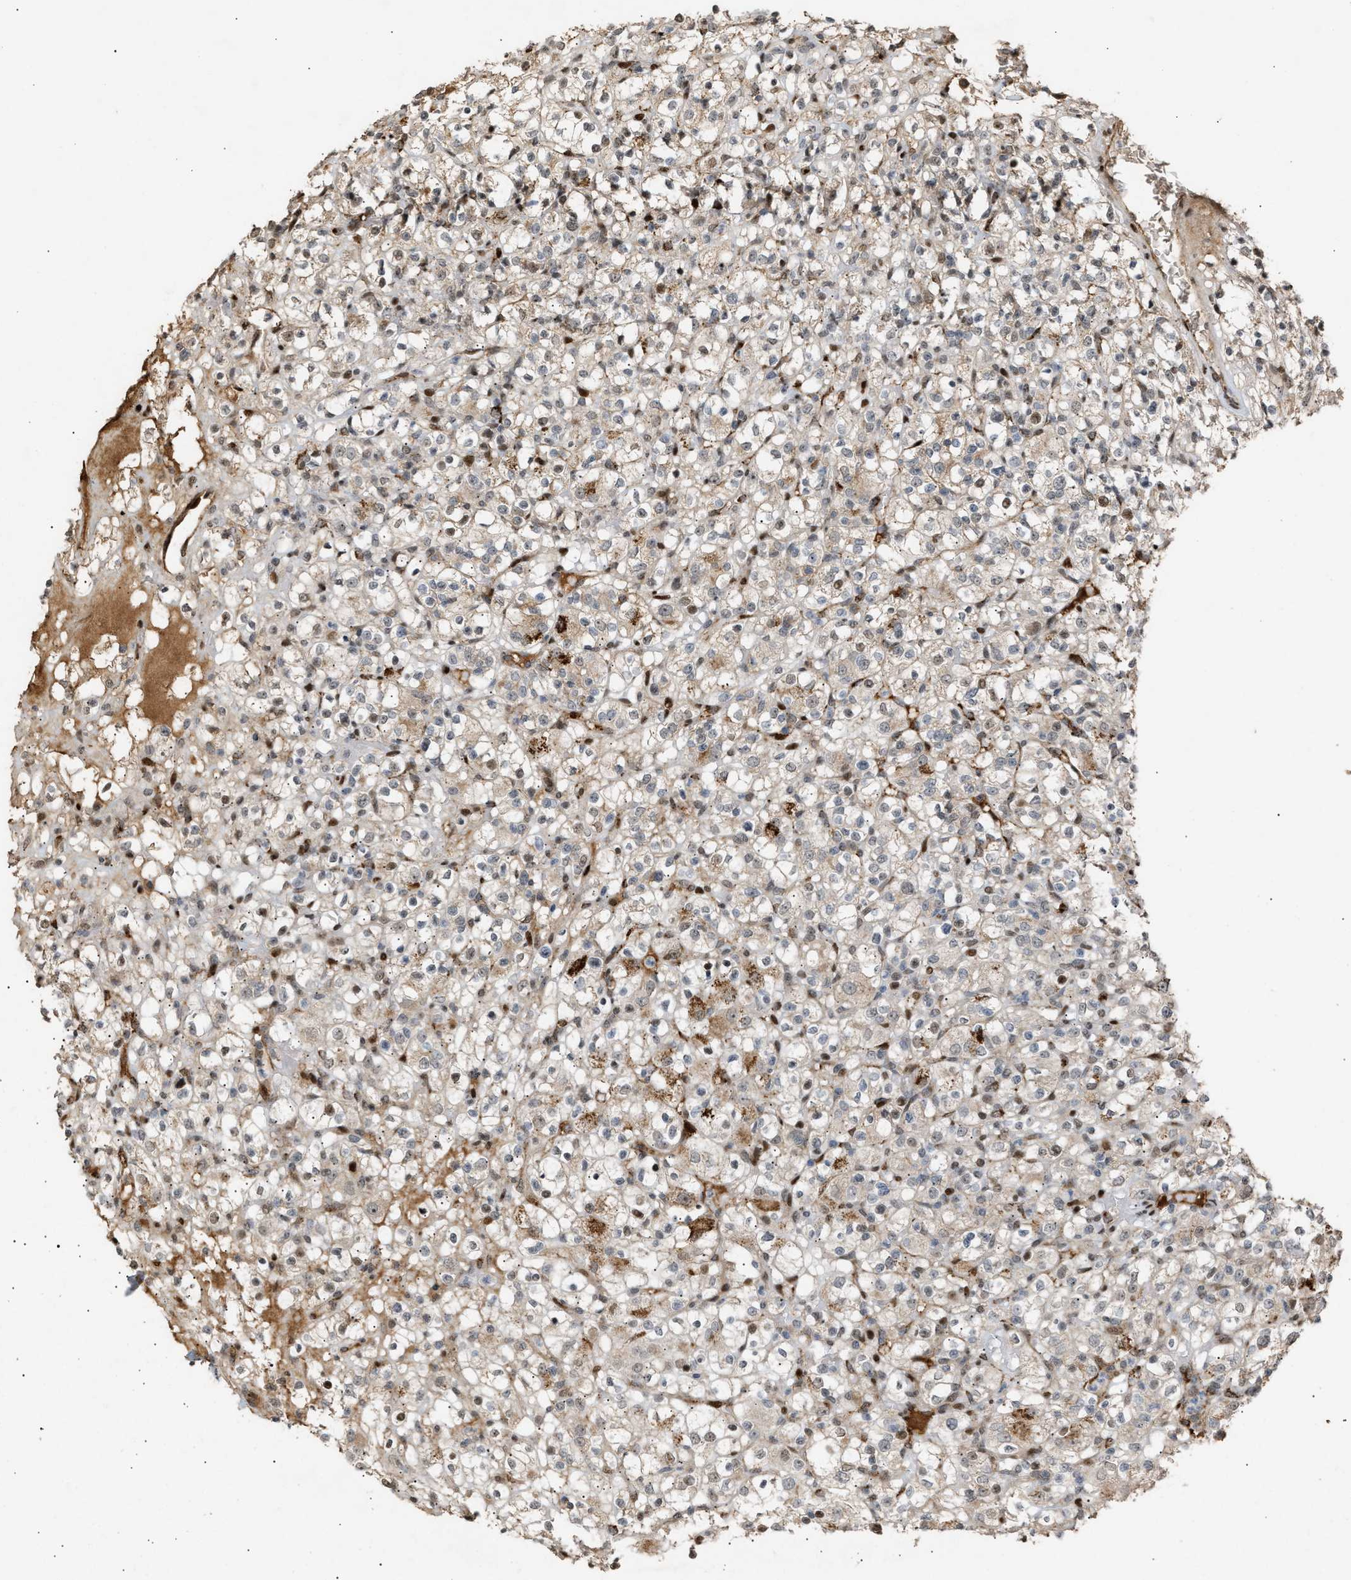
{"staining": {"intensity": "moderate", "quantity": "<25%", "location": "cytoplasmic/membranous,nuclear"}, "tissue": "renal cancer", "cell_type": "Tumor cells", "image_type": "cancer", "snomed": [{"axis": "morphology", "description": "Normal tissue, NOS"}, {"axis": "morphology", "description": "Adenocarcinoma, NOS"}, {"axis": "topography", "description": "Kidney"}], "caption": "Moderate cytoplasmic/membranous and nuclear staining is seen in approximately <25% of tumor cells in renal cancer.", "gene": "ZFAND5", "patient": {"sex": "female", "age": 72}}